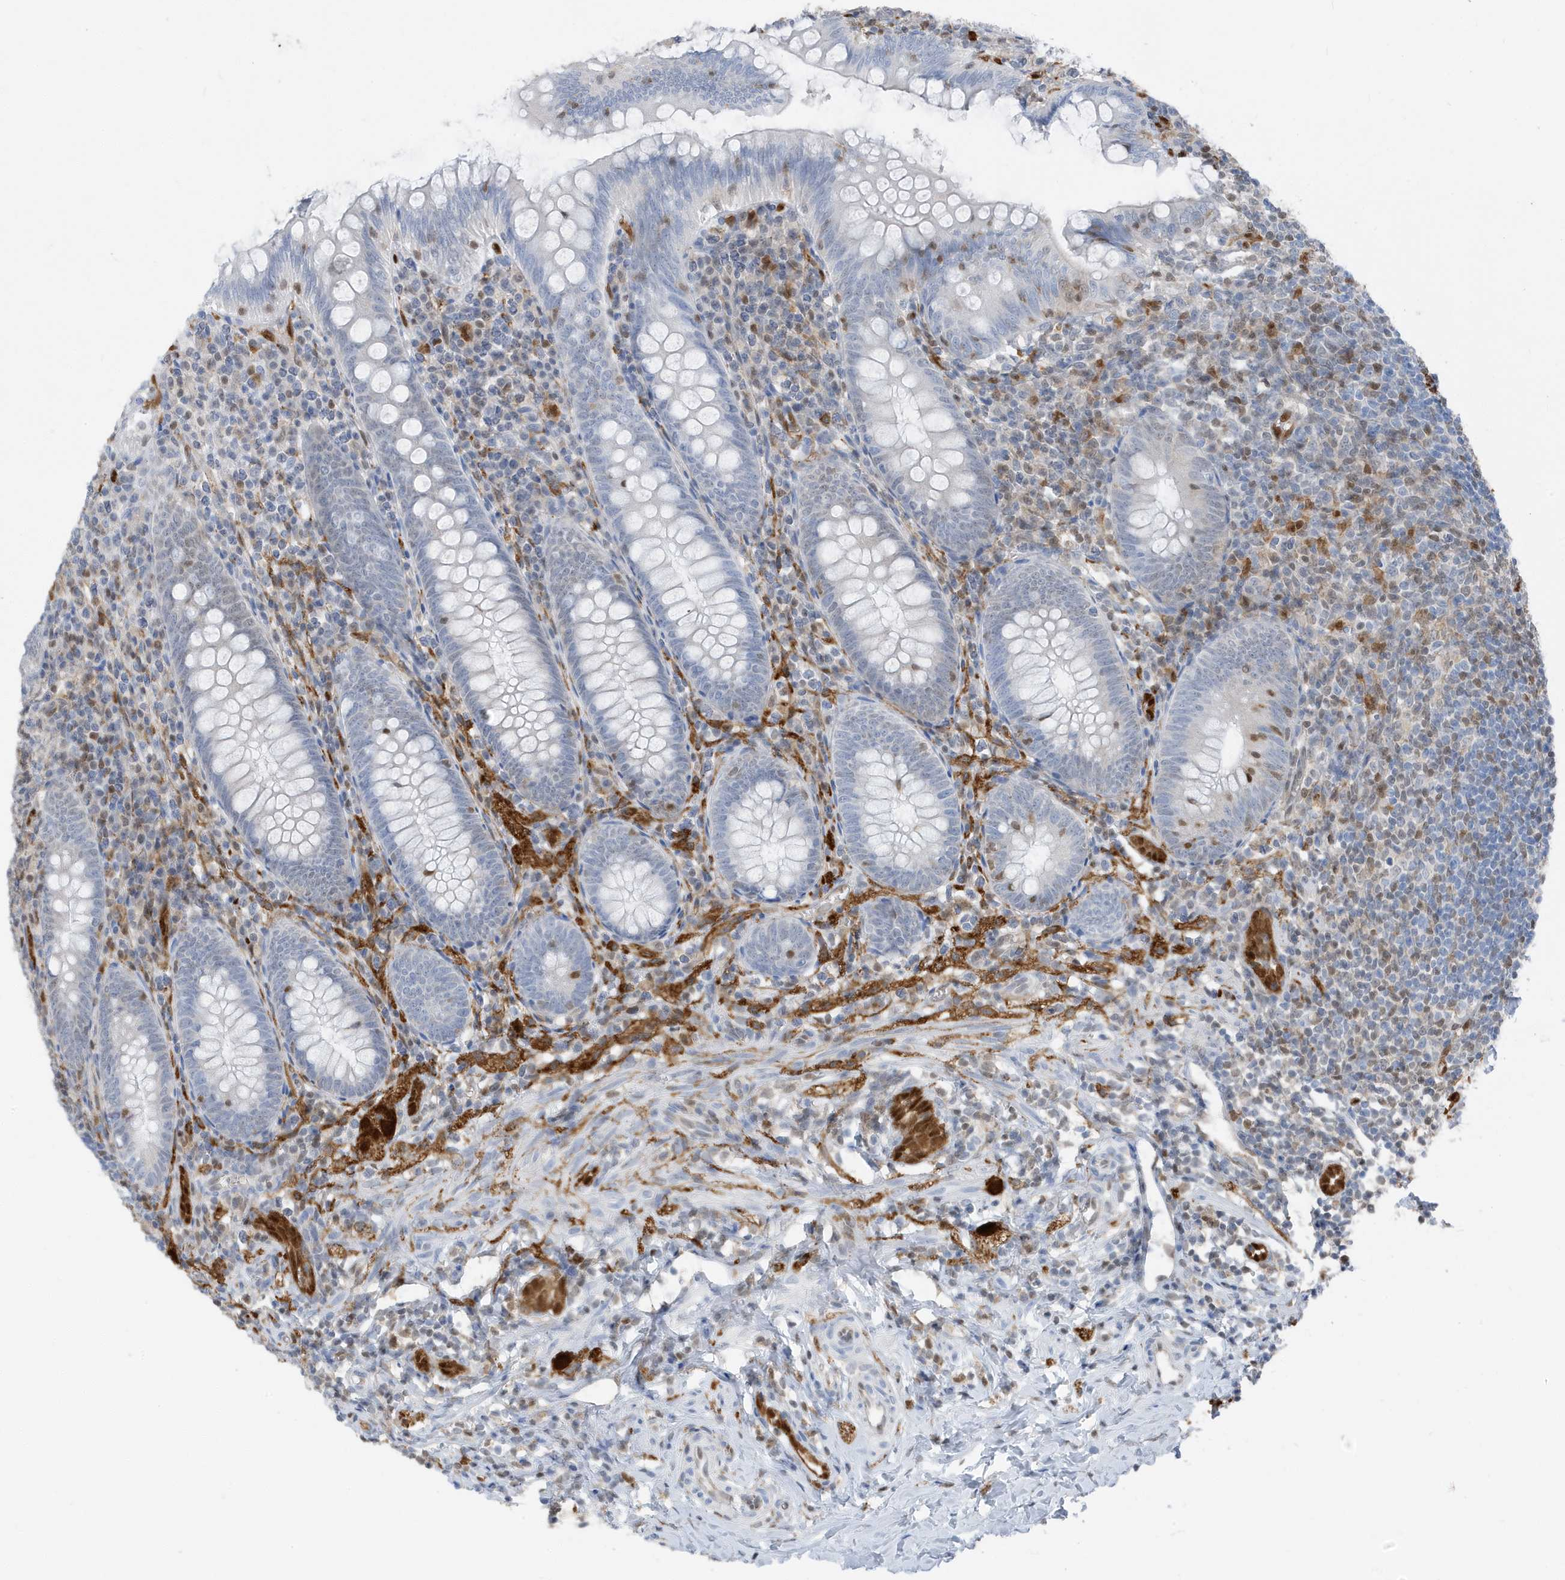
{"staining": {"intensity": "negative", "quantity": "none", "location": "none"}, "tissue": "appendix", "cell_type": "Glandular cells", "image_type": "normal", "snomed": [{"axis": "morphology", "description": "Normal tissue, NOS"}, {"axis": "topography", "description": "Appendix"}], "caption": "IHC of benign human appendix demonstrates no positivity in glandular cells.", "gene": "NCOA7", "patient": {"sex": "male", "age": 14}}